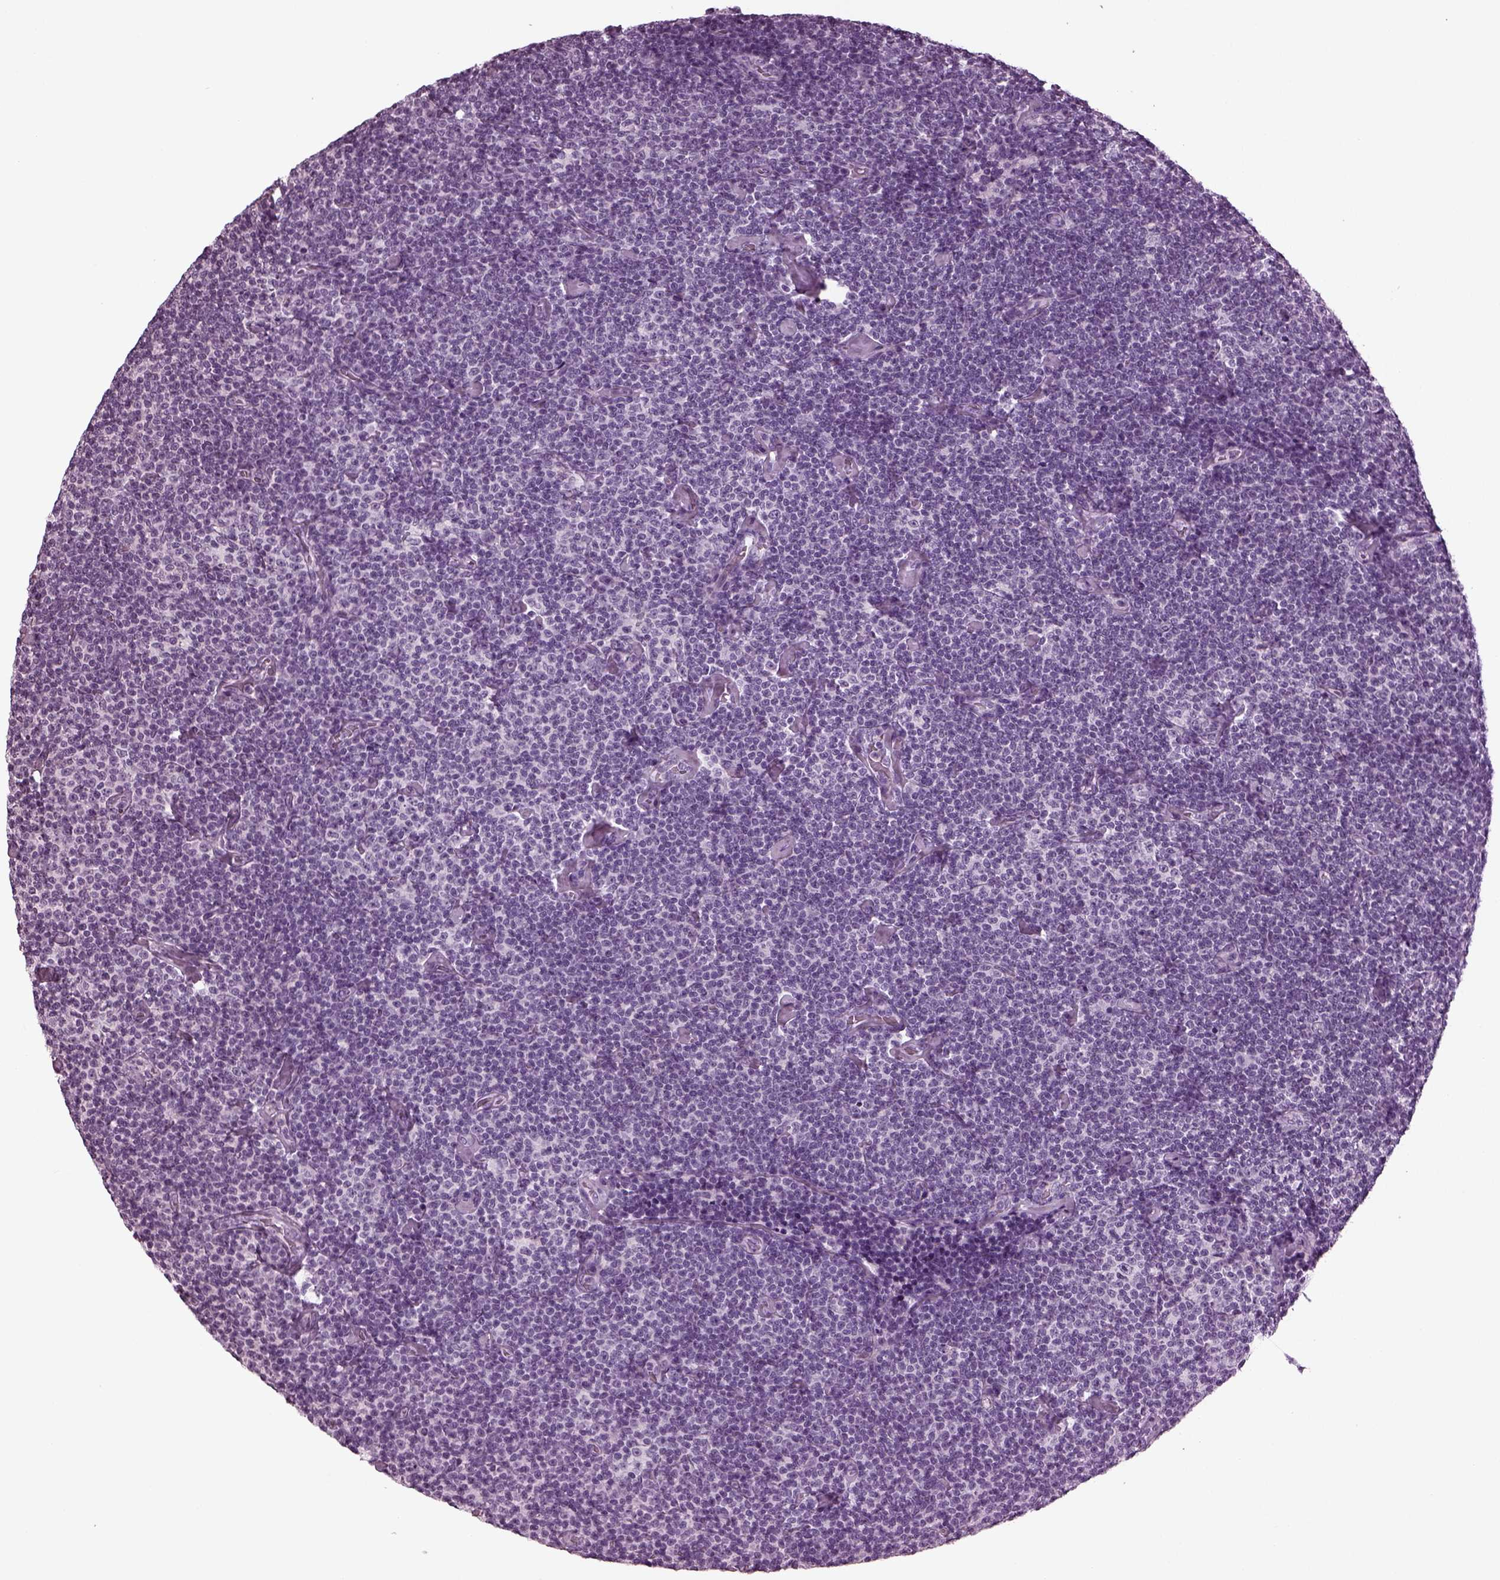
{"staining": {"intensity": "negative", "quantity": "none", "location": "none"}, "tissue": "lymphoma", "cell_type": "Tumor cells", "image_type": "cancer", "snomed": [{"axis": "morphology", "description": "Malignant lymphoma, non-Hodgkin's type, Low grade"}, {"axis": "topography", "description": "Lymph node"}], "caption": "Protein analysis of lymphoma displays no significant expression in tumor cells. Brightfield microscopy of immunohistochemistry stained with DAB (3,3'-diaminobenzidine) (brown) and hematoxylin (blue), captured at high magnification.", "gene": "SLC6A17", "patient": {"sex": "male", "age": 81}}